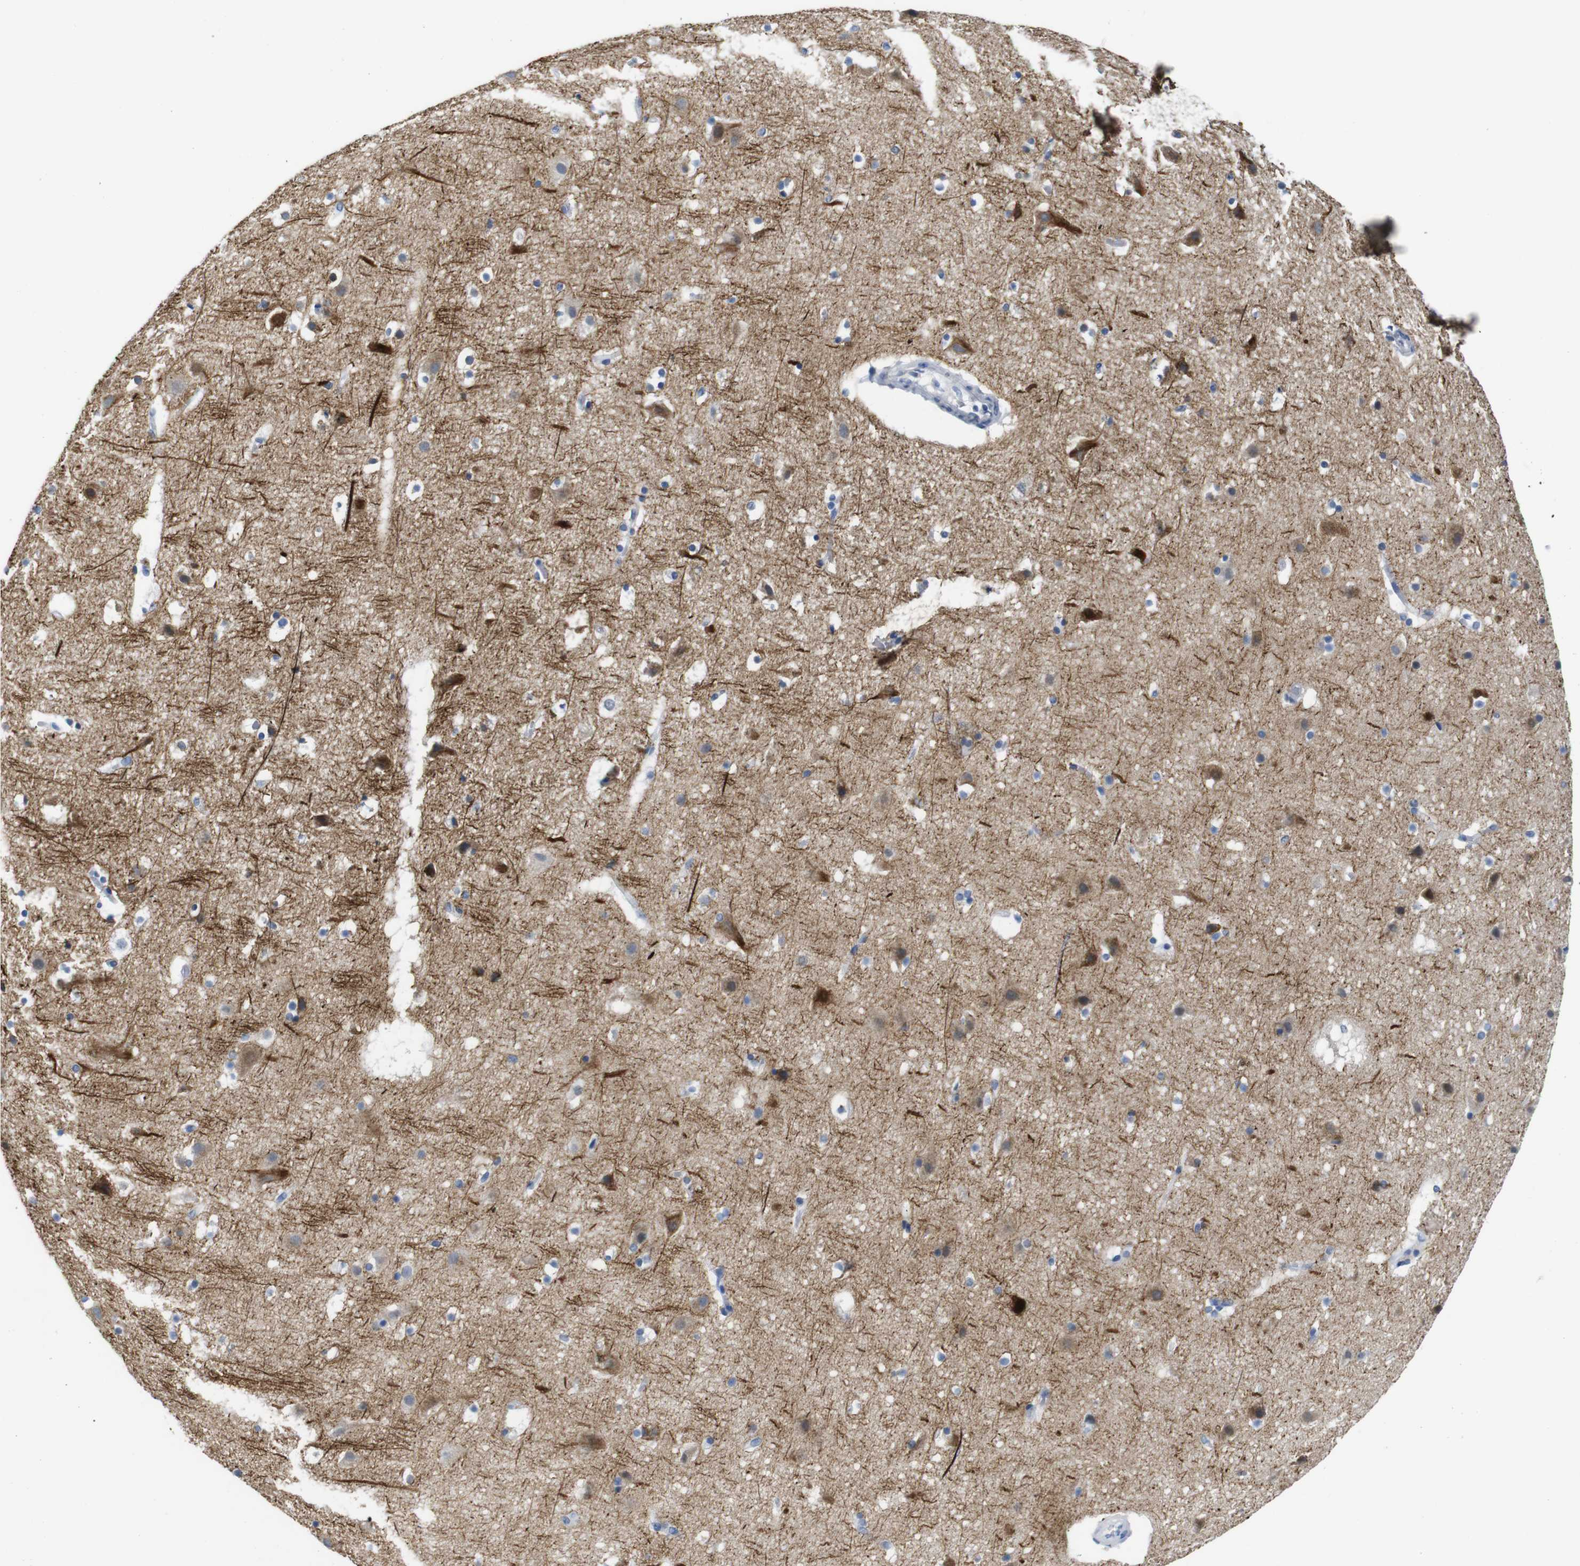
{"staining": {"intensity": "negative", "quantity": "none", "location": "none"}, "tissue": "cerebral cortex", "cell_type": "Endothelial cells", "image_type": "normal", "snomed": [{"axis": "morphology", "description": "Normal tissue, NOS"}, {"axis": "topography", "description": "Cerebral cortex"}], "caption": "High magnification brightfield microscopy of unremarkable cerebral cortex stained with DAB (3,3'-diaminobenzidine) (brown) and counterstained with hematoxylin (blue): endothelial cells show no significant positivity. Brightfield microscopy of IHC stained with DAB (3,3'-diaminobenzidine) (brown) and hematoxylin (blue), captured at high magnification.", "gene": "ANK3", "patient": {"sex": "male", "age": 45}}